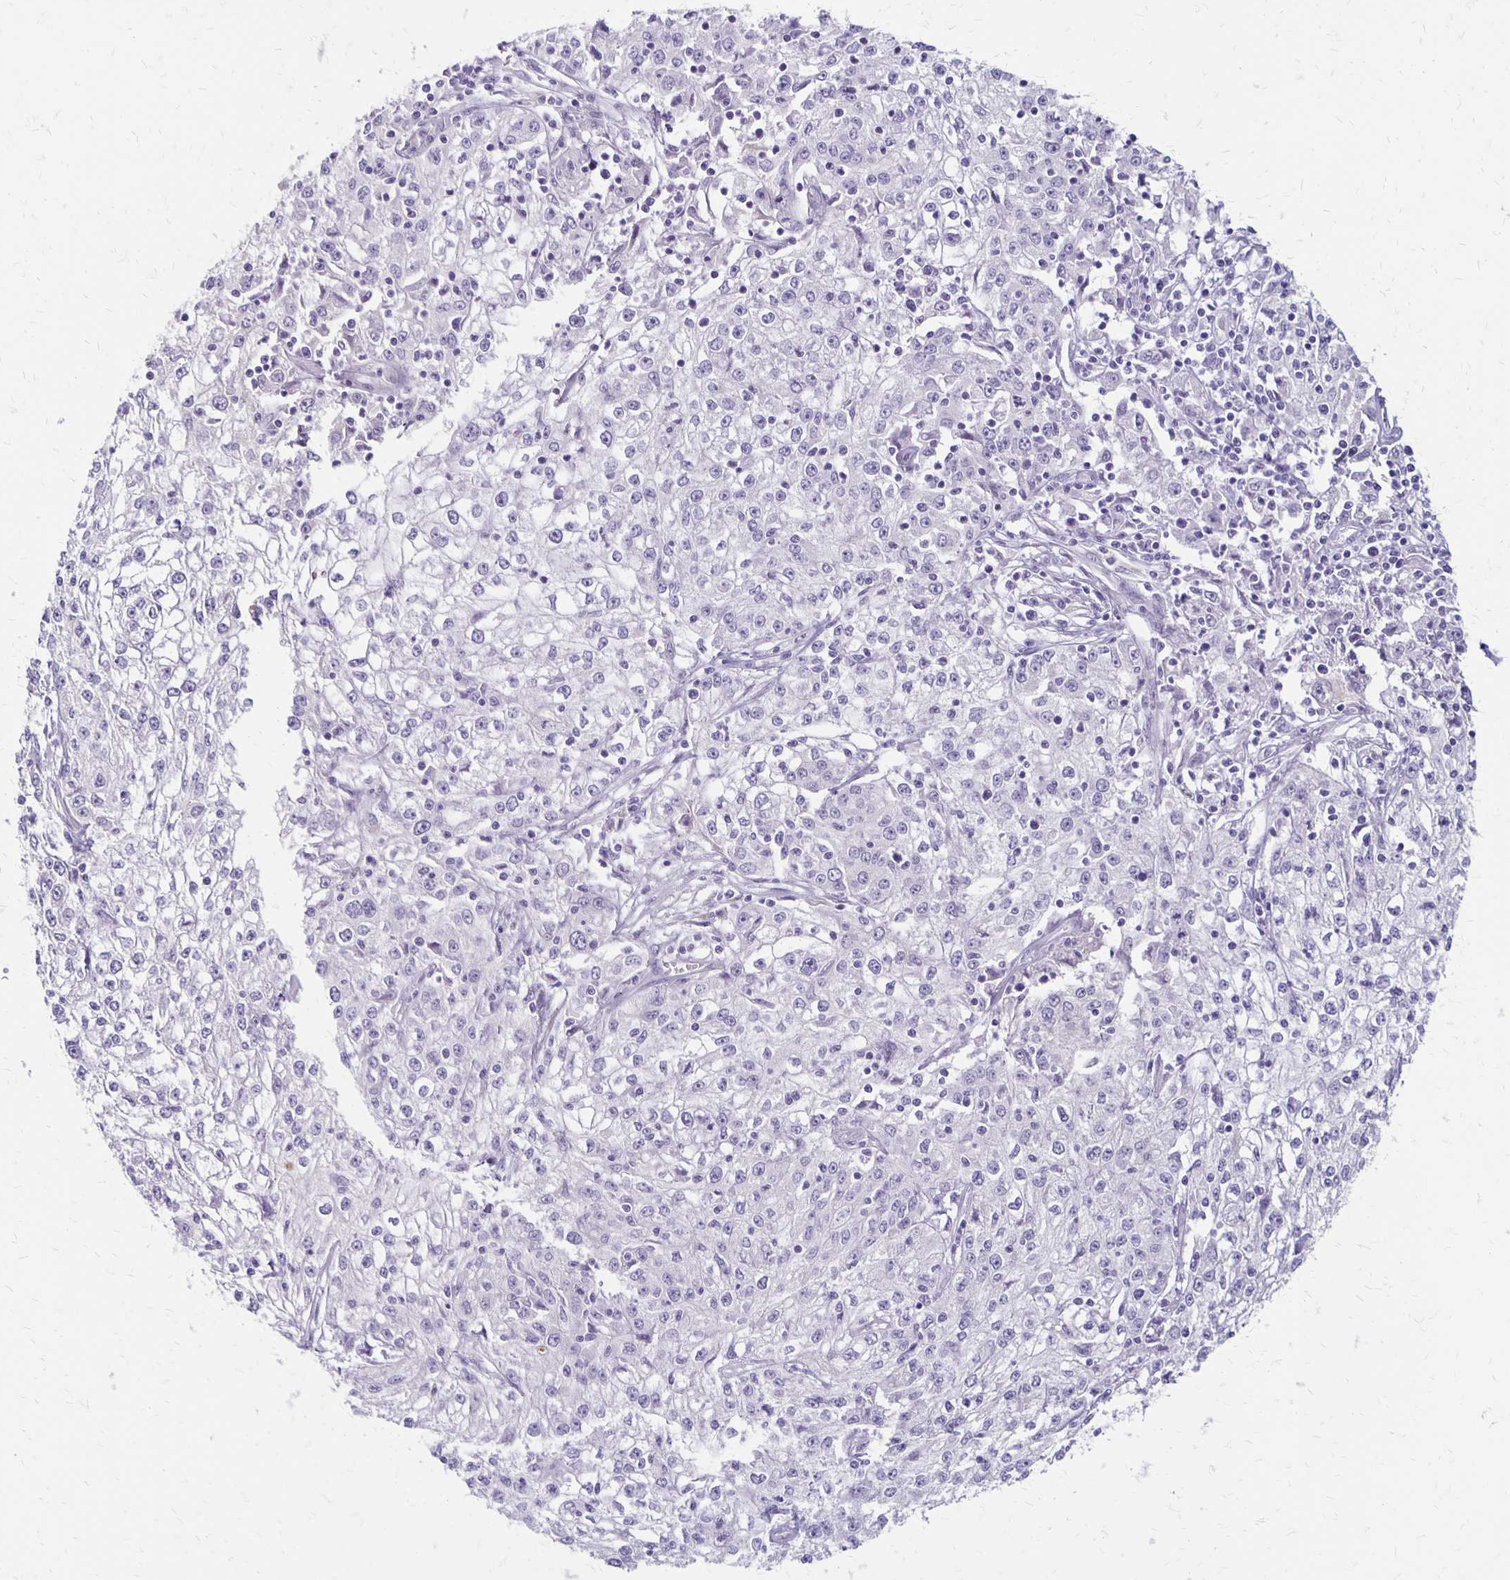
{"staining": {"intensity": "negative", "quantity": "none", "location": "none"}, "tissue": "cervical cancer", "cell_type": "Tumor cells", "image_type": "cancer", "snomed": [{"axis": "morphology", "description": "Squamous cell carcinoma, NOS"}, {"axis": "topography", "description": "Cervix"}], "caption": "High magnification brightfield microscopy of cervical squamous cell carcinoma stained with DAB (3,3'-diaminobenzidine) (brown) and counterstained with hematoxylin (blue): tumor cells show no significant positivity.", "gene": "HOMER1", "patient": {"sex": "female", "age": 85}}